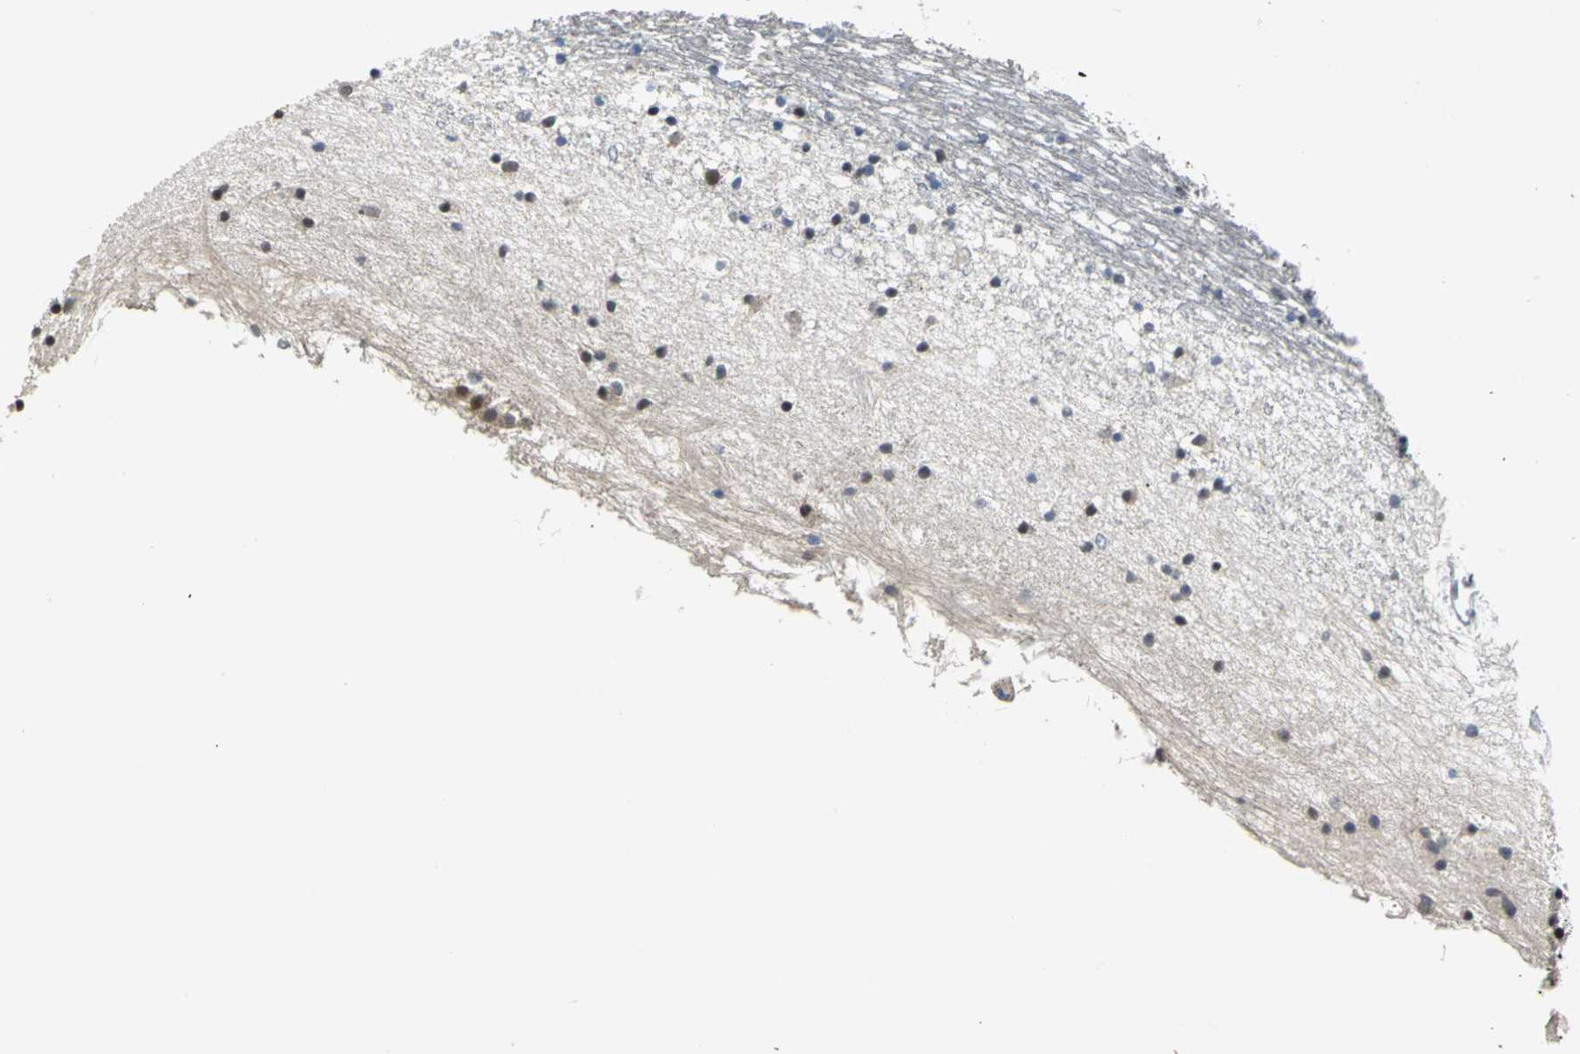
{"staining": {"intensity": "moderate", "quantity": "<25%", "location": "cytoplasmic/membranous,nuclear"}, "tissue": "caudate", "cell_type": "Glial cells", "image_type": "normal", "snomed": [{"axis": "morphology", "description": "Normal tissue, NOS"}, {"axis": "topography", "description": "Lateral ventricle wall"}], "caption": "An image showing moderate cytoplasmic/membranous,nuclear positivity in approximately <25% of glial cells in unremarkable caudate, as visualized by brown immunohistochemical staining.", "gene": "JADE3", "patient": {"sex": "male", "age": 45}}